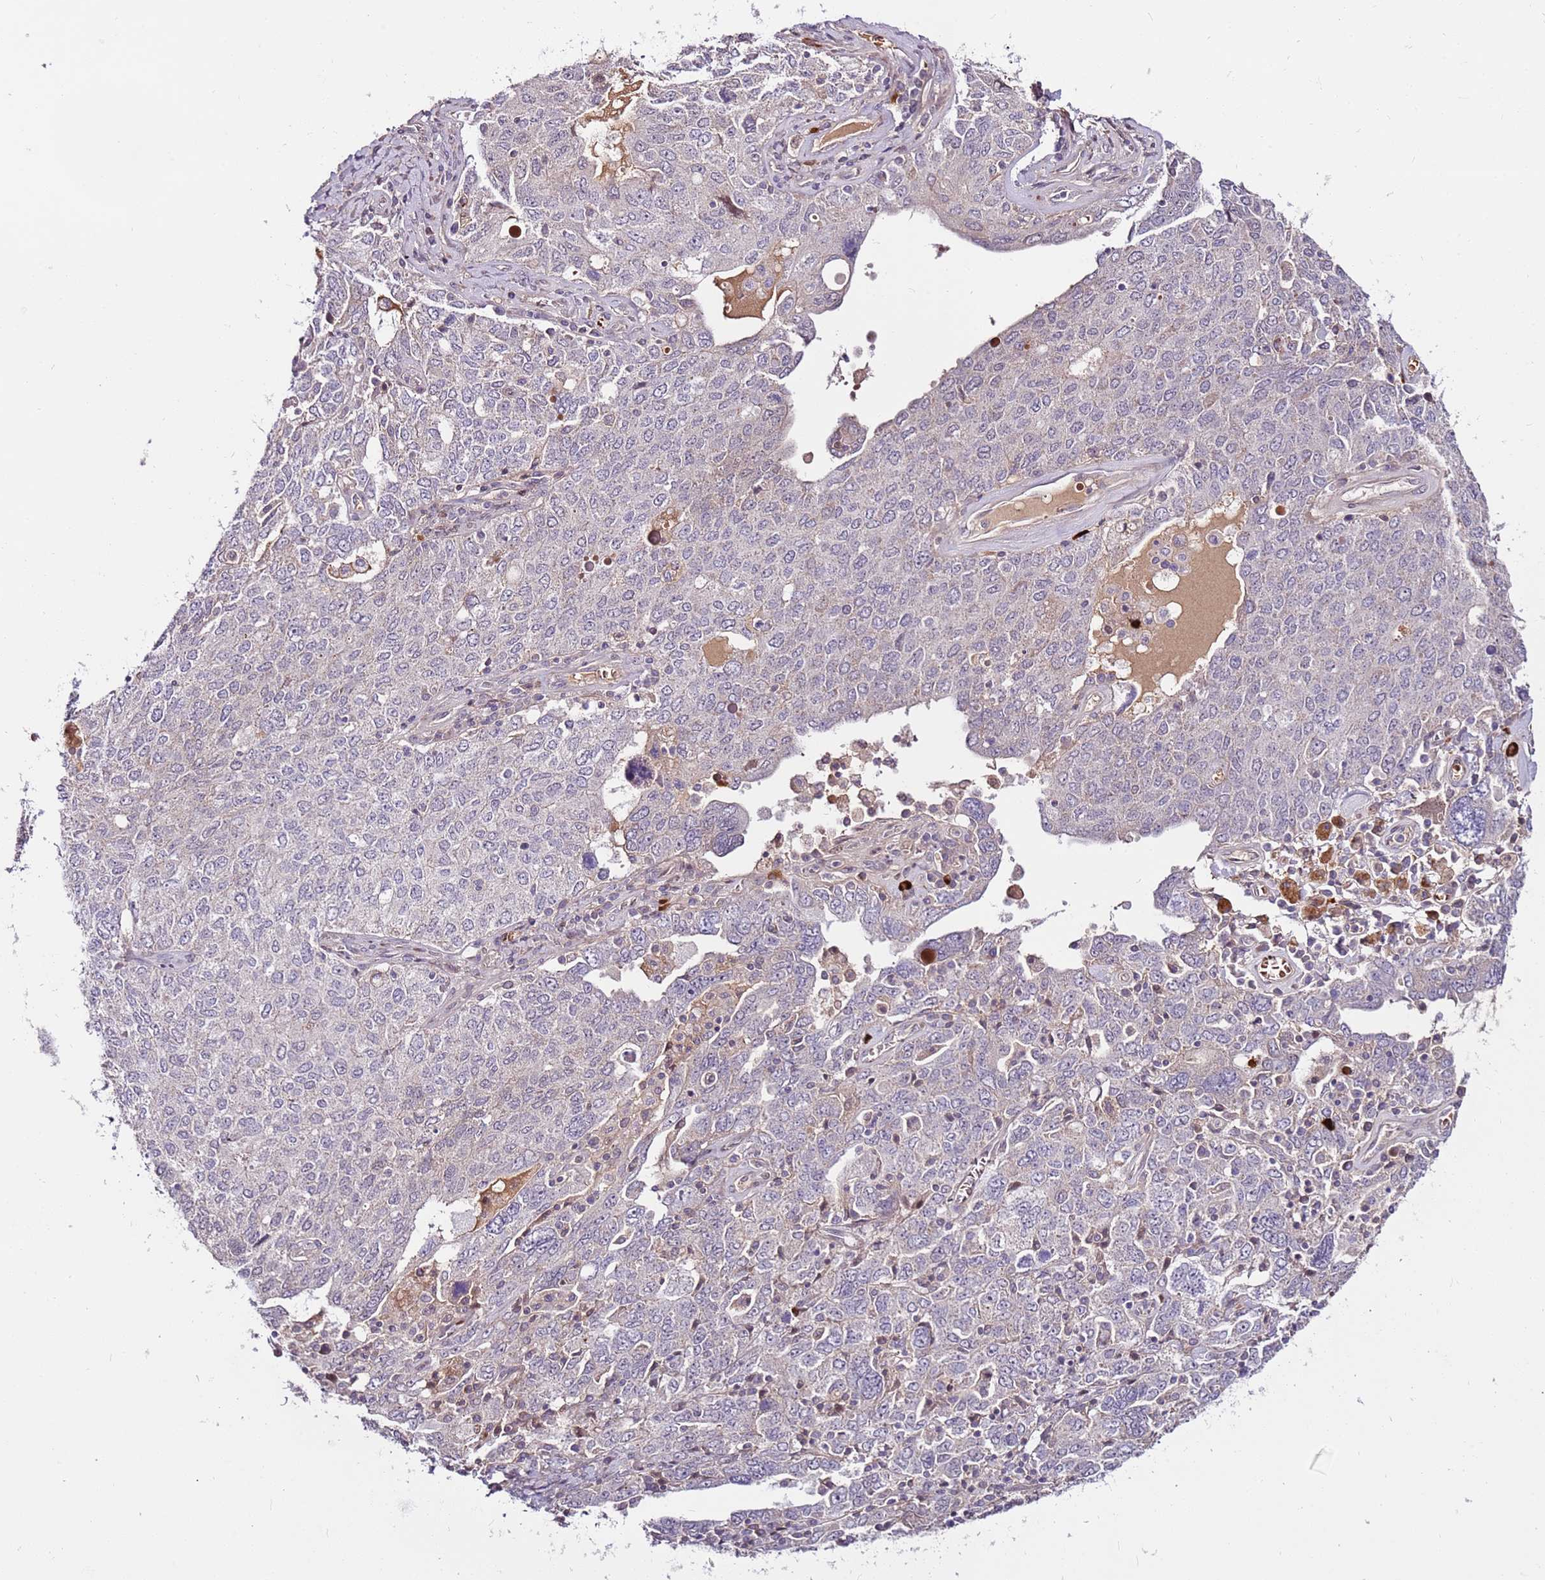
{"staining": {"intensity": "negative", "quantity": "none", "location": "none"}, "tissue": "ovarian cancer", "cell_type": "Tumor cells", "image_type": "cancer", "snomed": [{"axis": "morphology", "description": "Carcinoma, endometroid"}, {"axis": "topography", "description": "Ovary"}], "caption": "Micrograph shows no protein staining in tumor cells of endometroid carcinoma (ovarian) tissue. (Stains: DAB immunohistochemistry with hematoxylin counter stain, Microscopy: brightfield microscopy at high magnification).", "gene": "MTG2", "patient": {"sex": "female", "age": 62}}